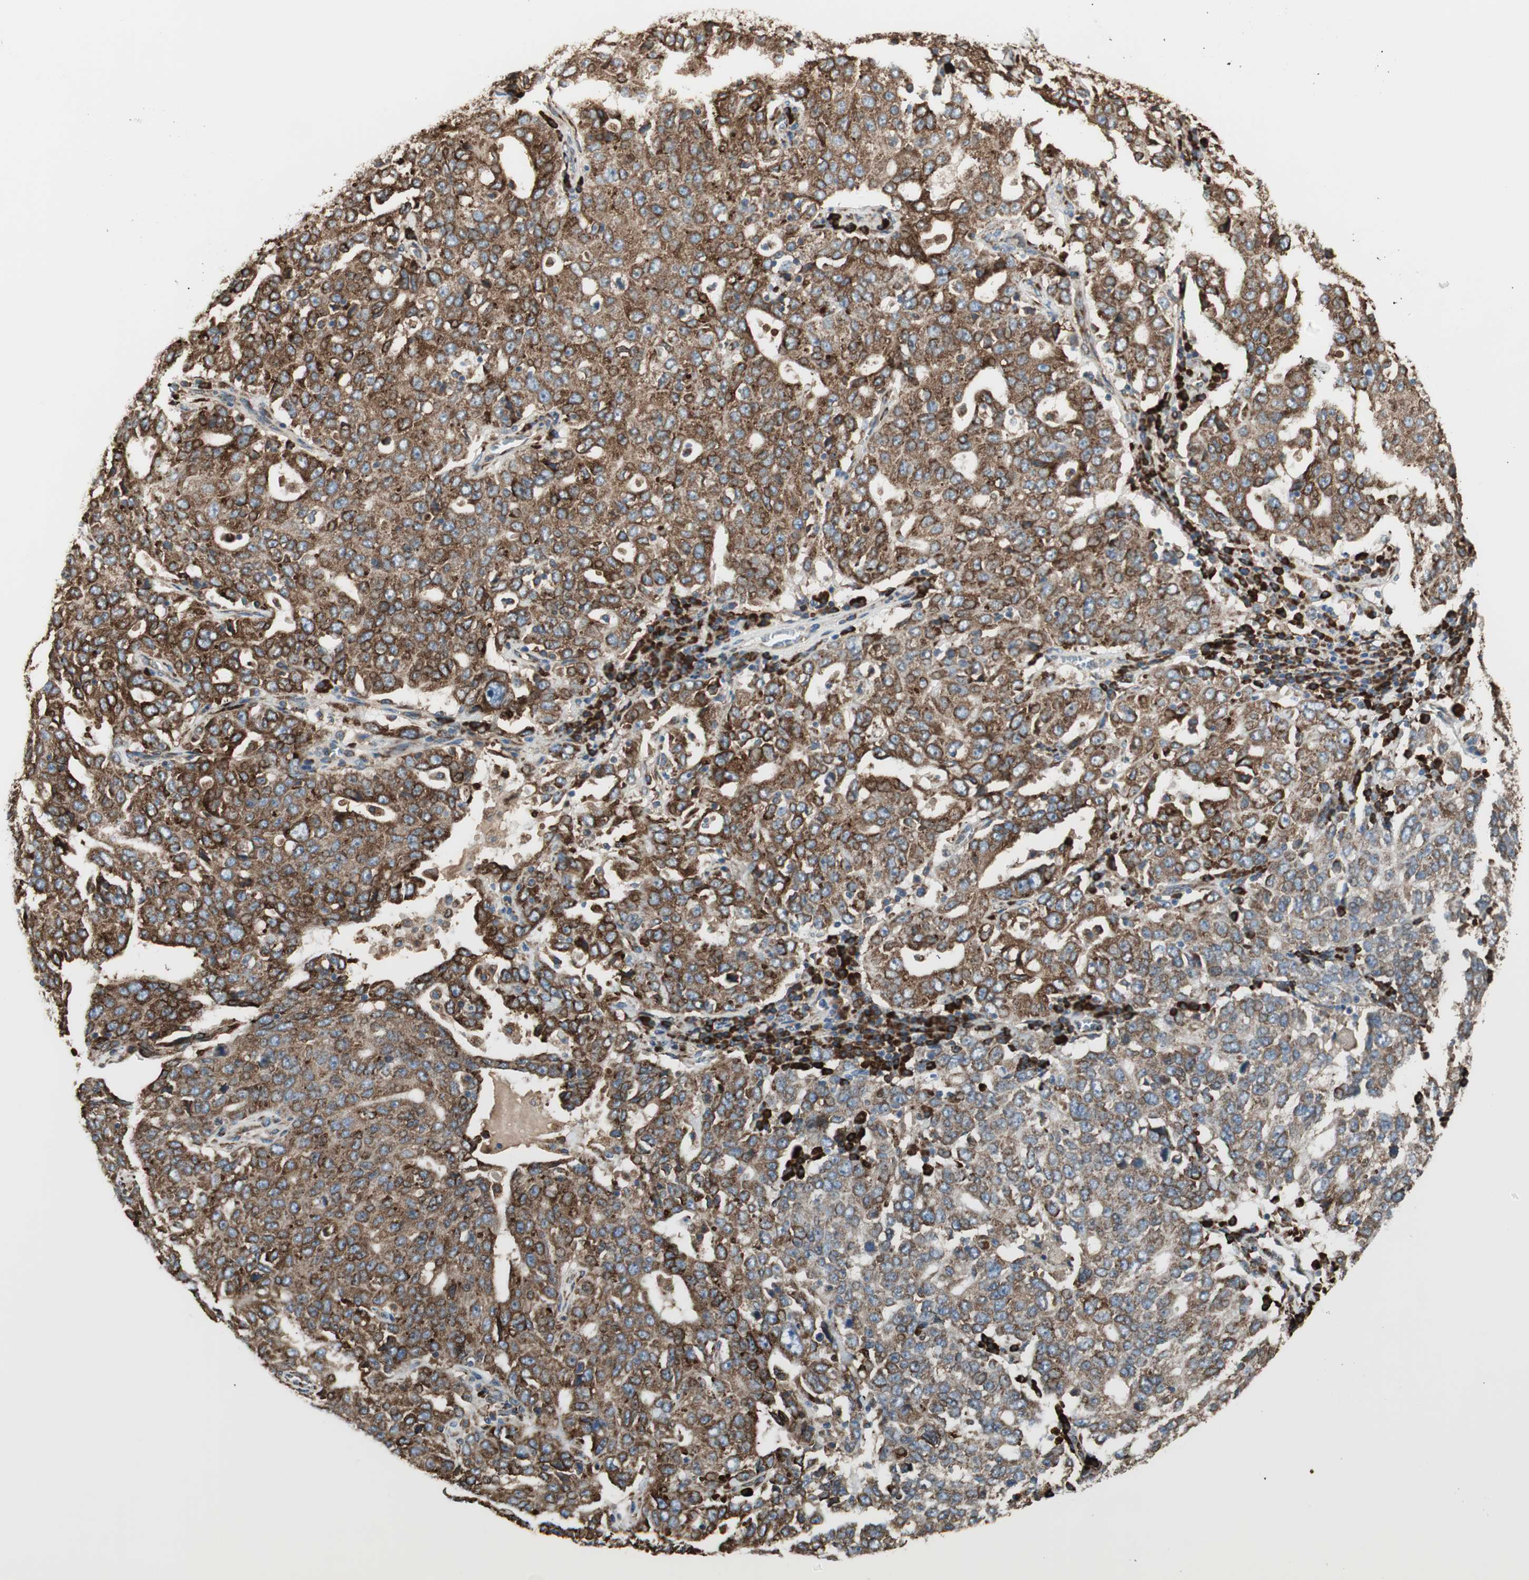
{"staining": {"intensity": "strong", "quantity": ">75%", "location": "cytoplasmic/membranous"}, "tissue": "ovarian cancer", "cell_type": "Tumor cells", "image_type": "cancer", "snomed": [{"axis": "morphology", "description": "Carcinoma, endometroid"}, {"axis": "topography", "description": "Ovary"}], "caption": "A micrograph of human ovarian cancer stained for a protein exhibits strong cytoplasmic/membranous brown staining in tumor cells.", "gene": "RRBP1", "patient": {"sex": "female", "age": 62}}